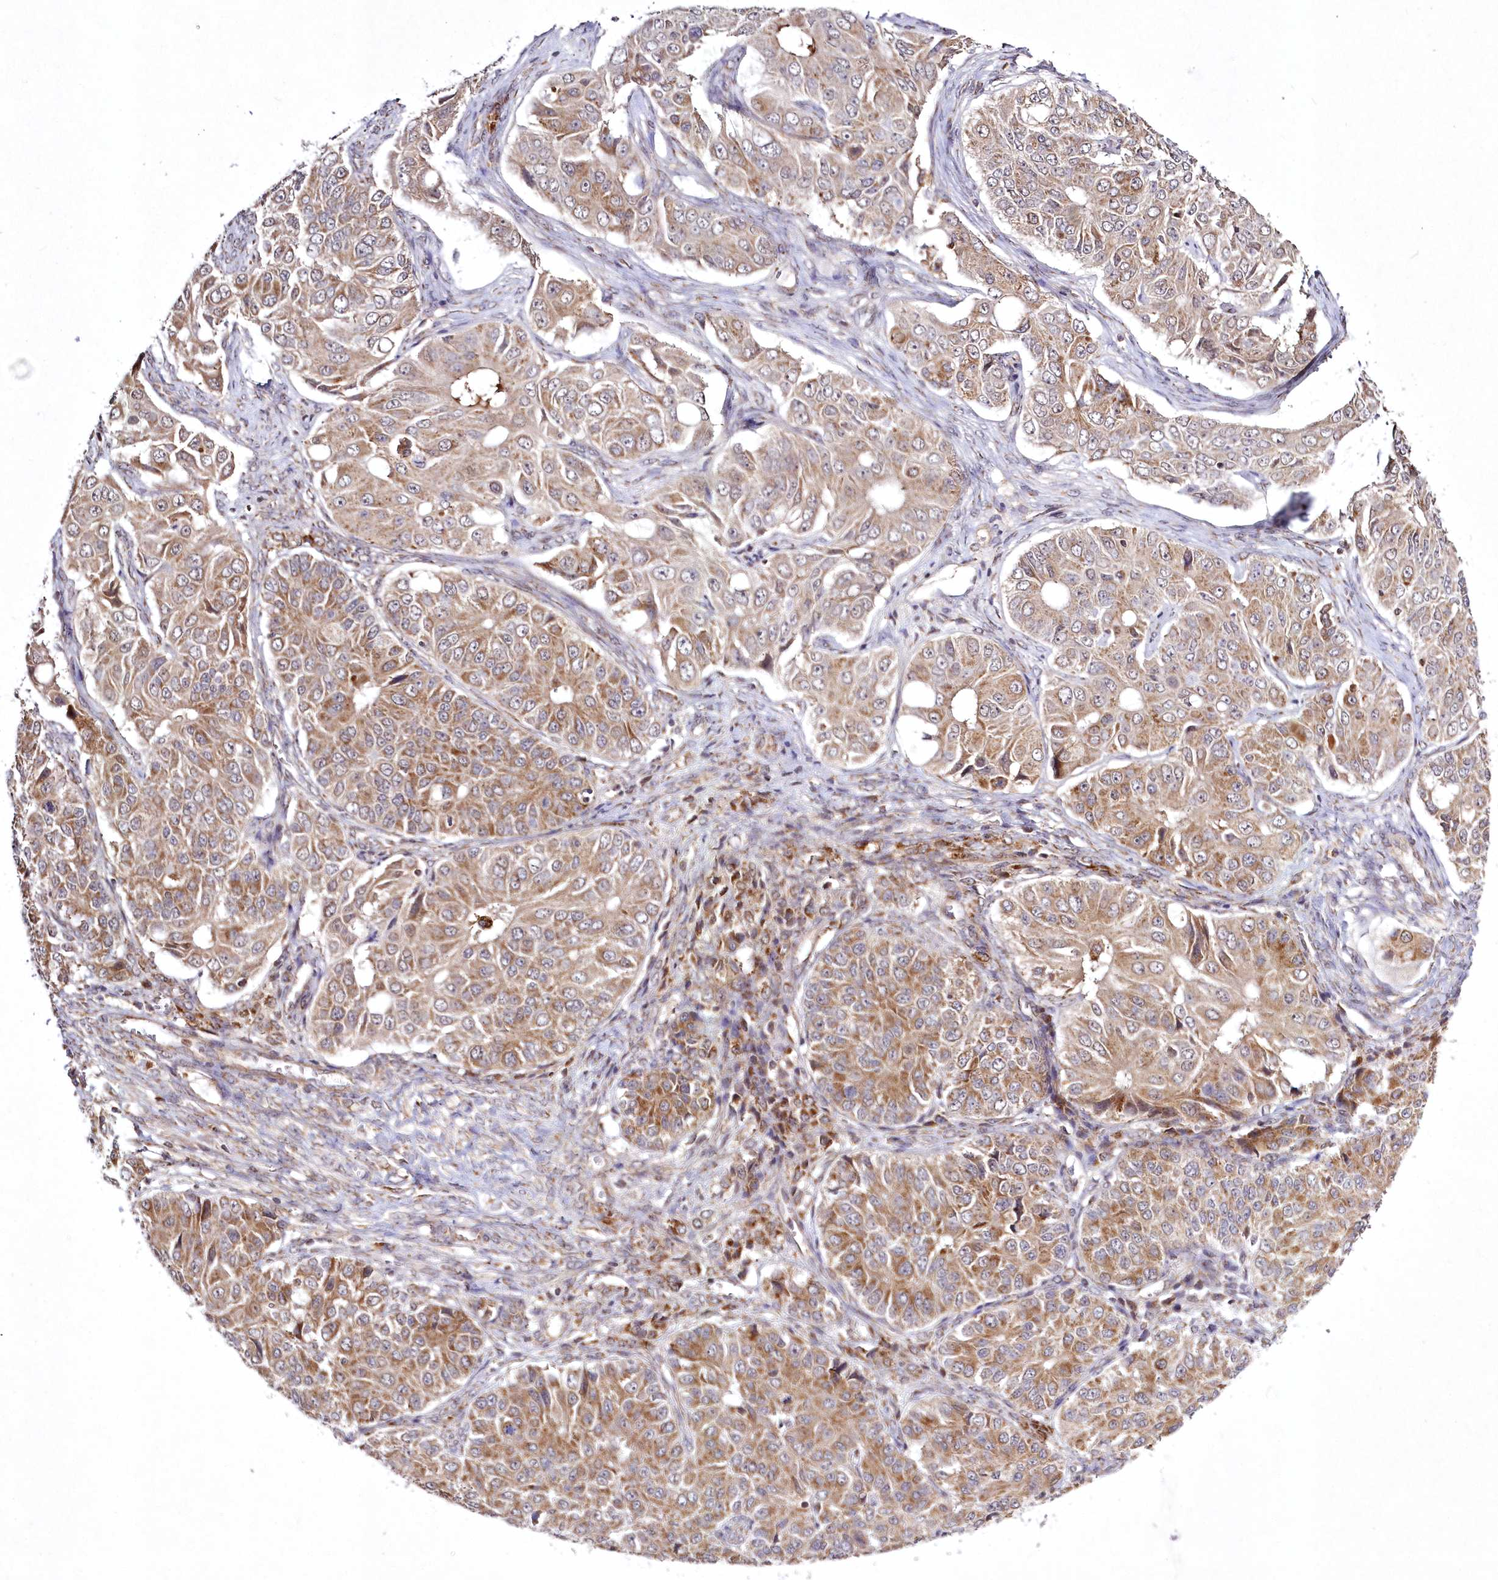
{"staining": {"intensity": "moderate", "quantity": ">75%", "location": "cytoplasmic/membranous"}, "tissue": "ovarian cancer", "cell_type": "Tumor cells", "image_type": "cancer", "snomed": [{"axis": "morphology", "description": "Carcinoma, endometroid"}, {"axis": "topography", "description": "Ovary"}], "caption": "Approximately >75% of tumor cells in ovarian cancer demonstrate moderate cytoplasmic/membranous protein staining as visualized by brown immunohistochemical staining.", "gene": "PEX13", "patient": {"sex": "female", "age": 51}}